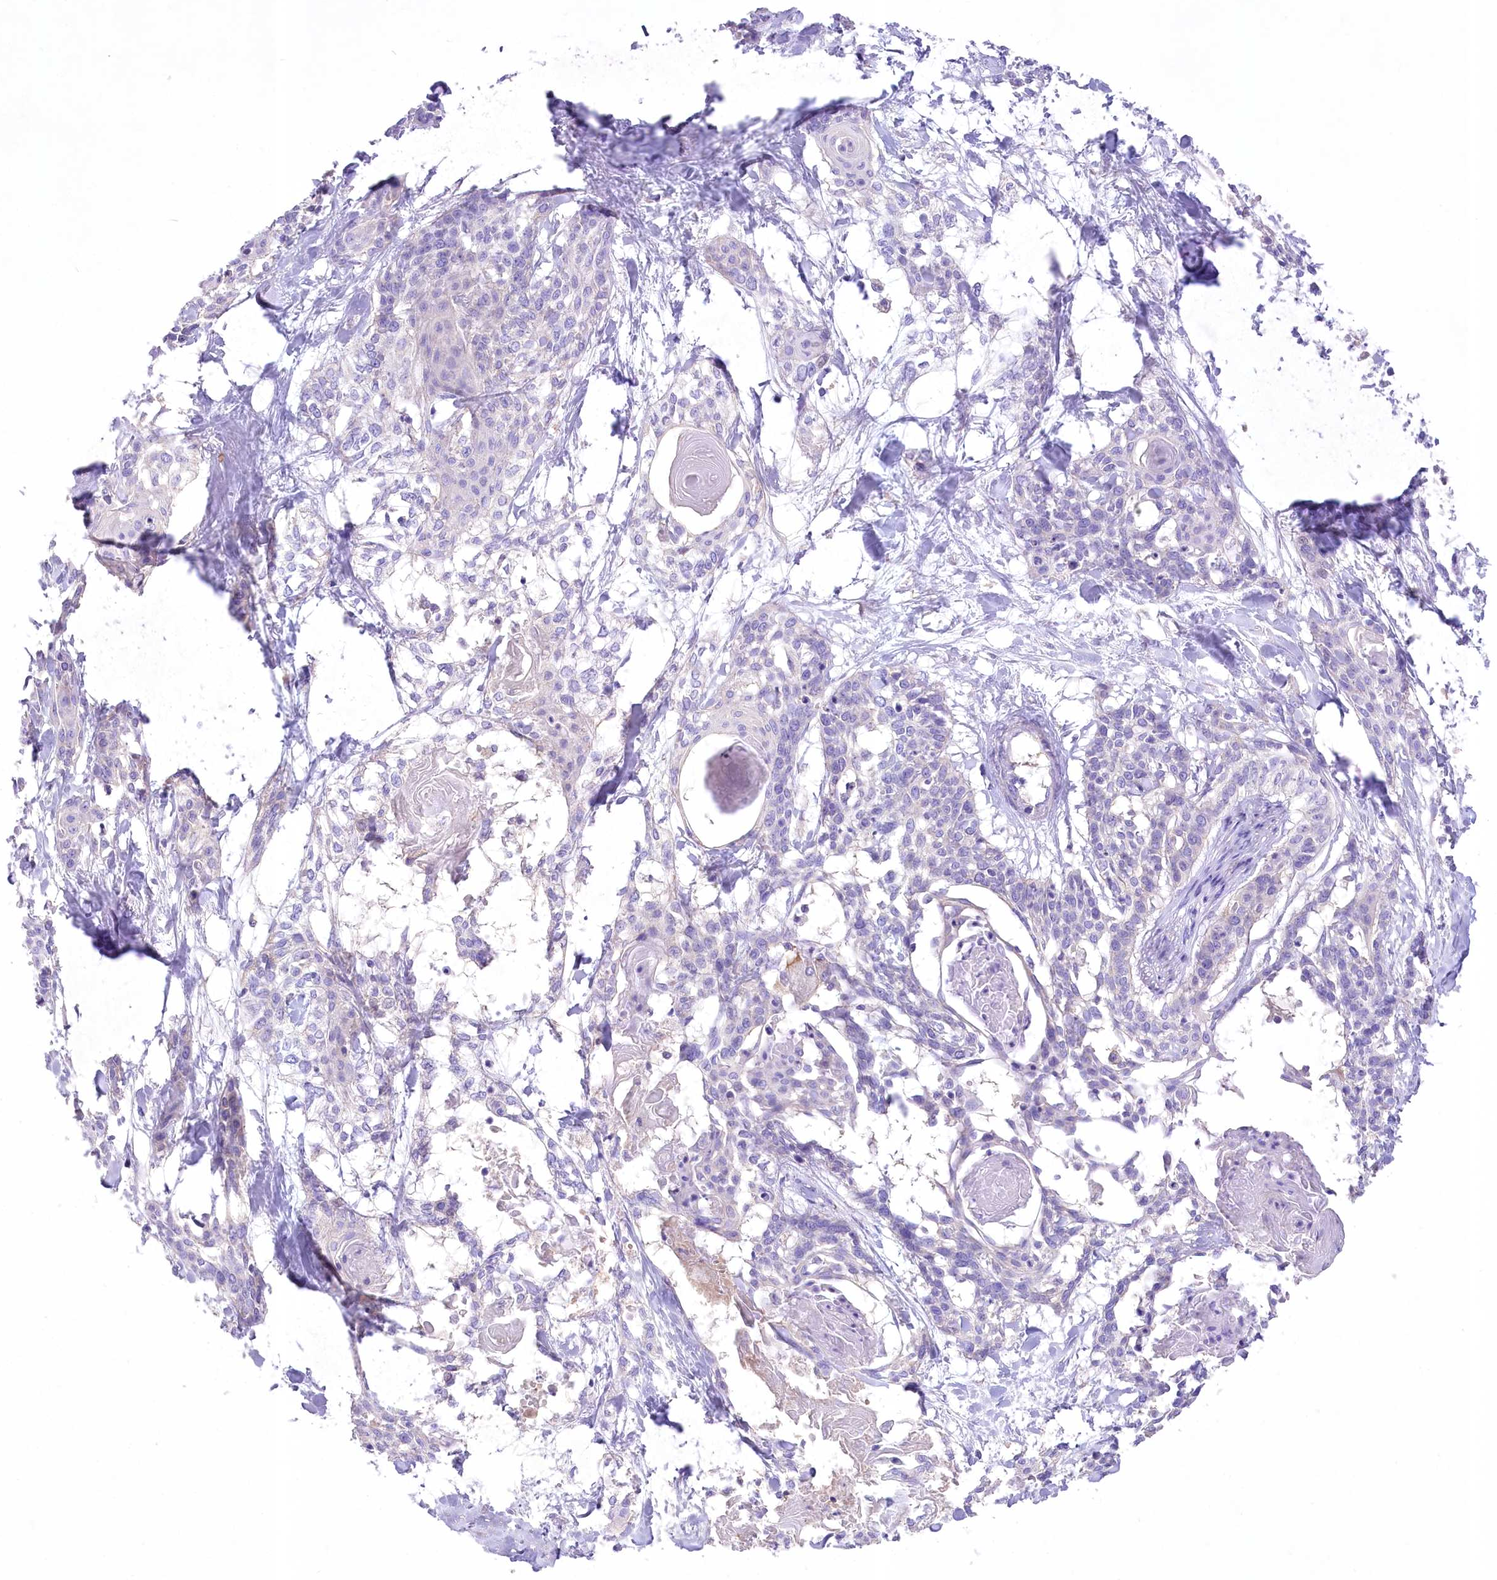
{"staining": {"intensity": "negative", "quantity": "none", "location": "none"}, "tissue": "cervical cancer", "cell_type": "Tumor cells", "image_type": "cancer", "snomed": [{"axis": "morphology", "description": "Squamous cell carcinoma, NOS"}, {"axis": "topography", "description": "Cervix"}], "caption": "Immunohistochemistry (IHC) micrograph of cervical squamous cell carcinoma stained for a protein (brown), which reveals no expression in tumor cells.", "gene": "PRSS53", "patient": {"sex": "female", "age": 57}}